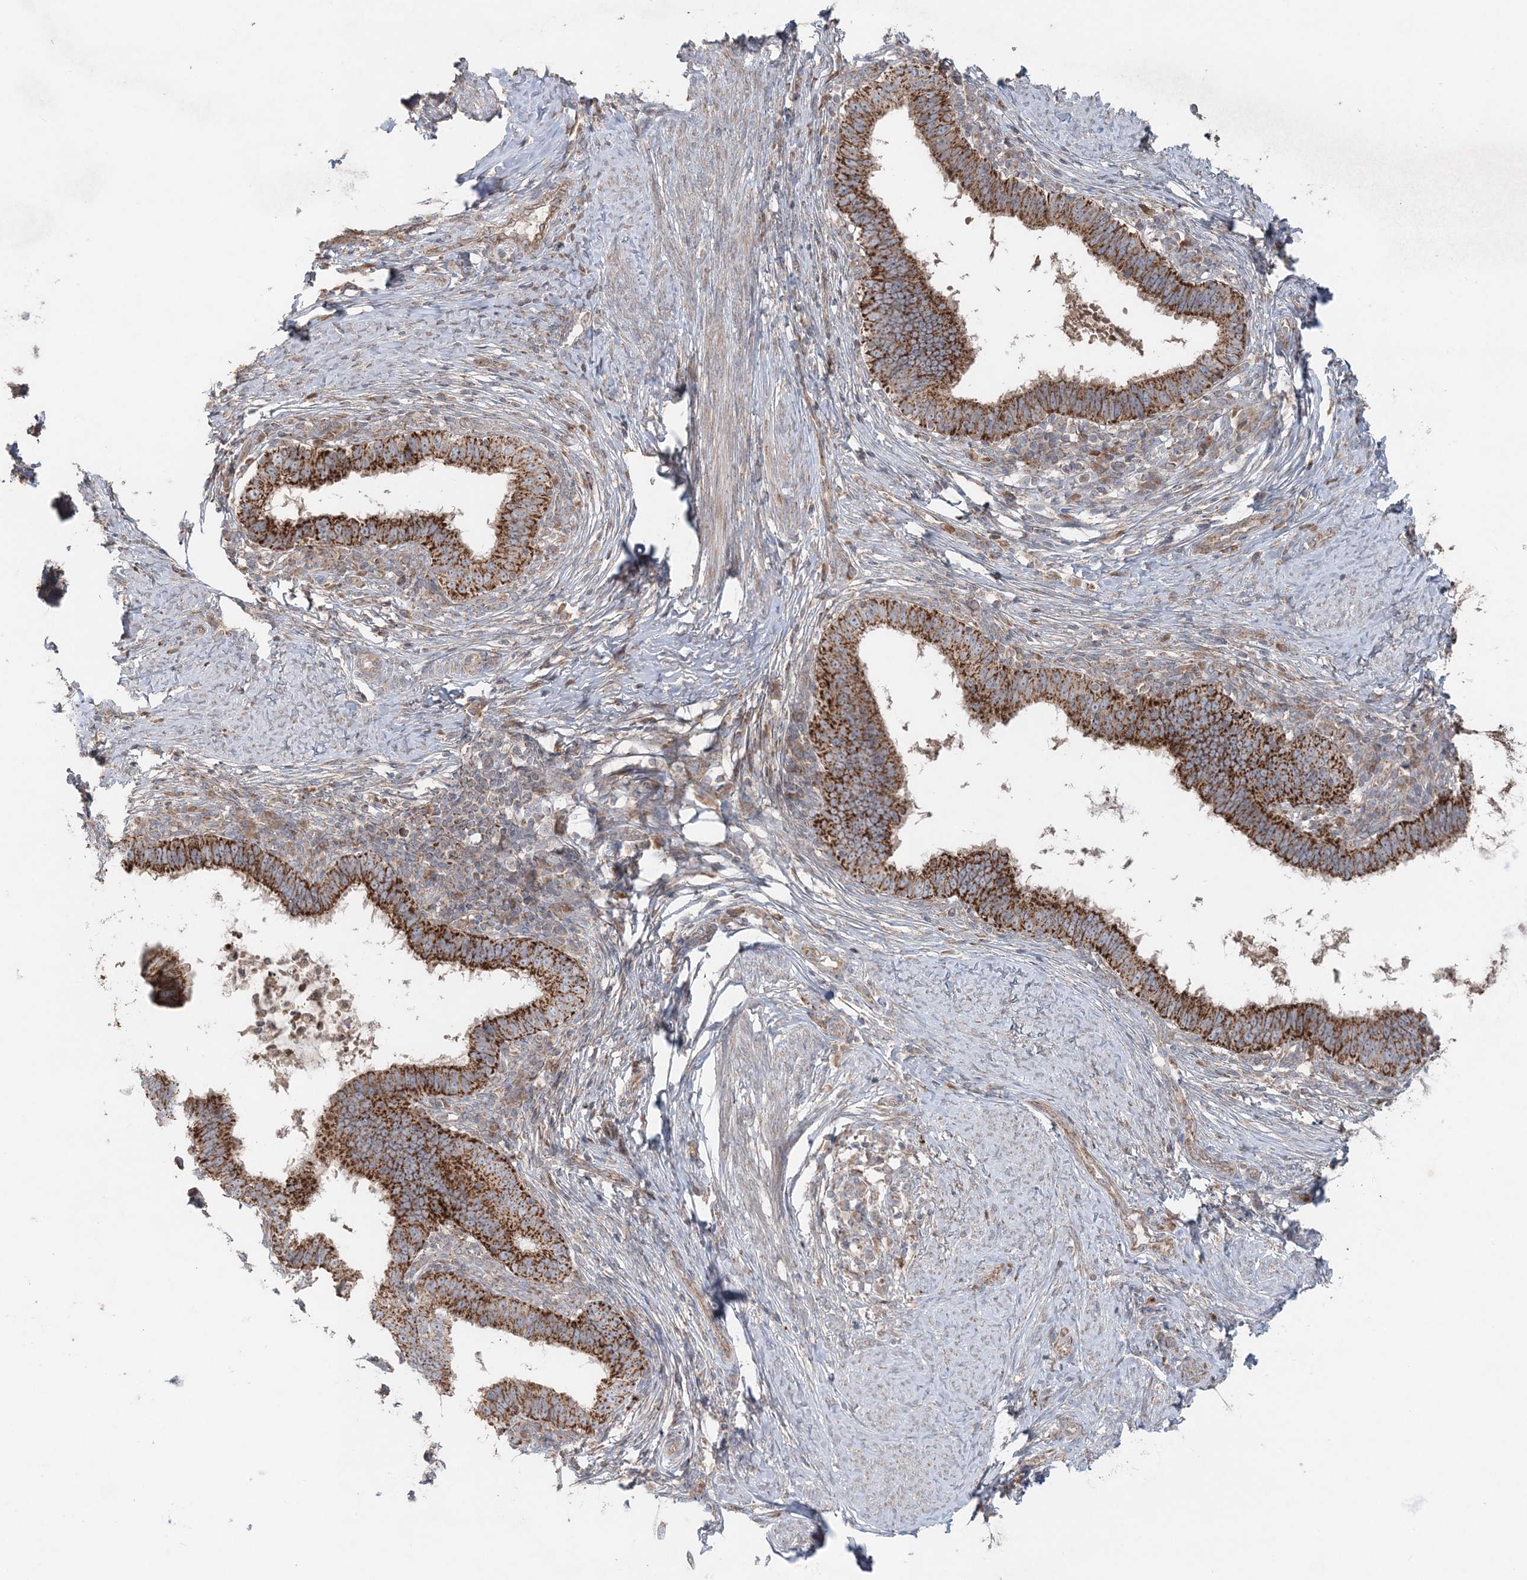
{"staining": {"intensity": "strong", "quantity": ">75%", "location": "cytoplasmic/membranous"}, "tissue": "cervical cancer", "cell_type": "Tumor cells", "image_type": "cancer", "snomed": [{"axis": "morphology", "description": "Adenocarcinoma, NOS"}, {"axis": "topography", "description": "Cervix"}], "caption": "Immunohistochemistry (IHC) of cervical adenocarcinoma demonstrates high levels of strong cytoplasmic/membranous staining in about >75% of tumor cells.", "gene": "LRPPRC", "patient": {"sex": "female", "age": 36}}